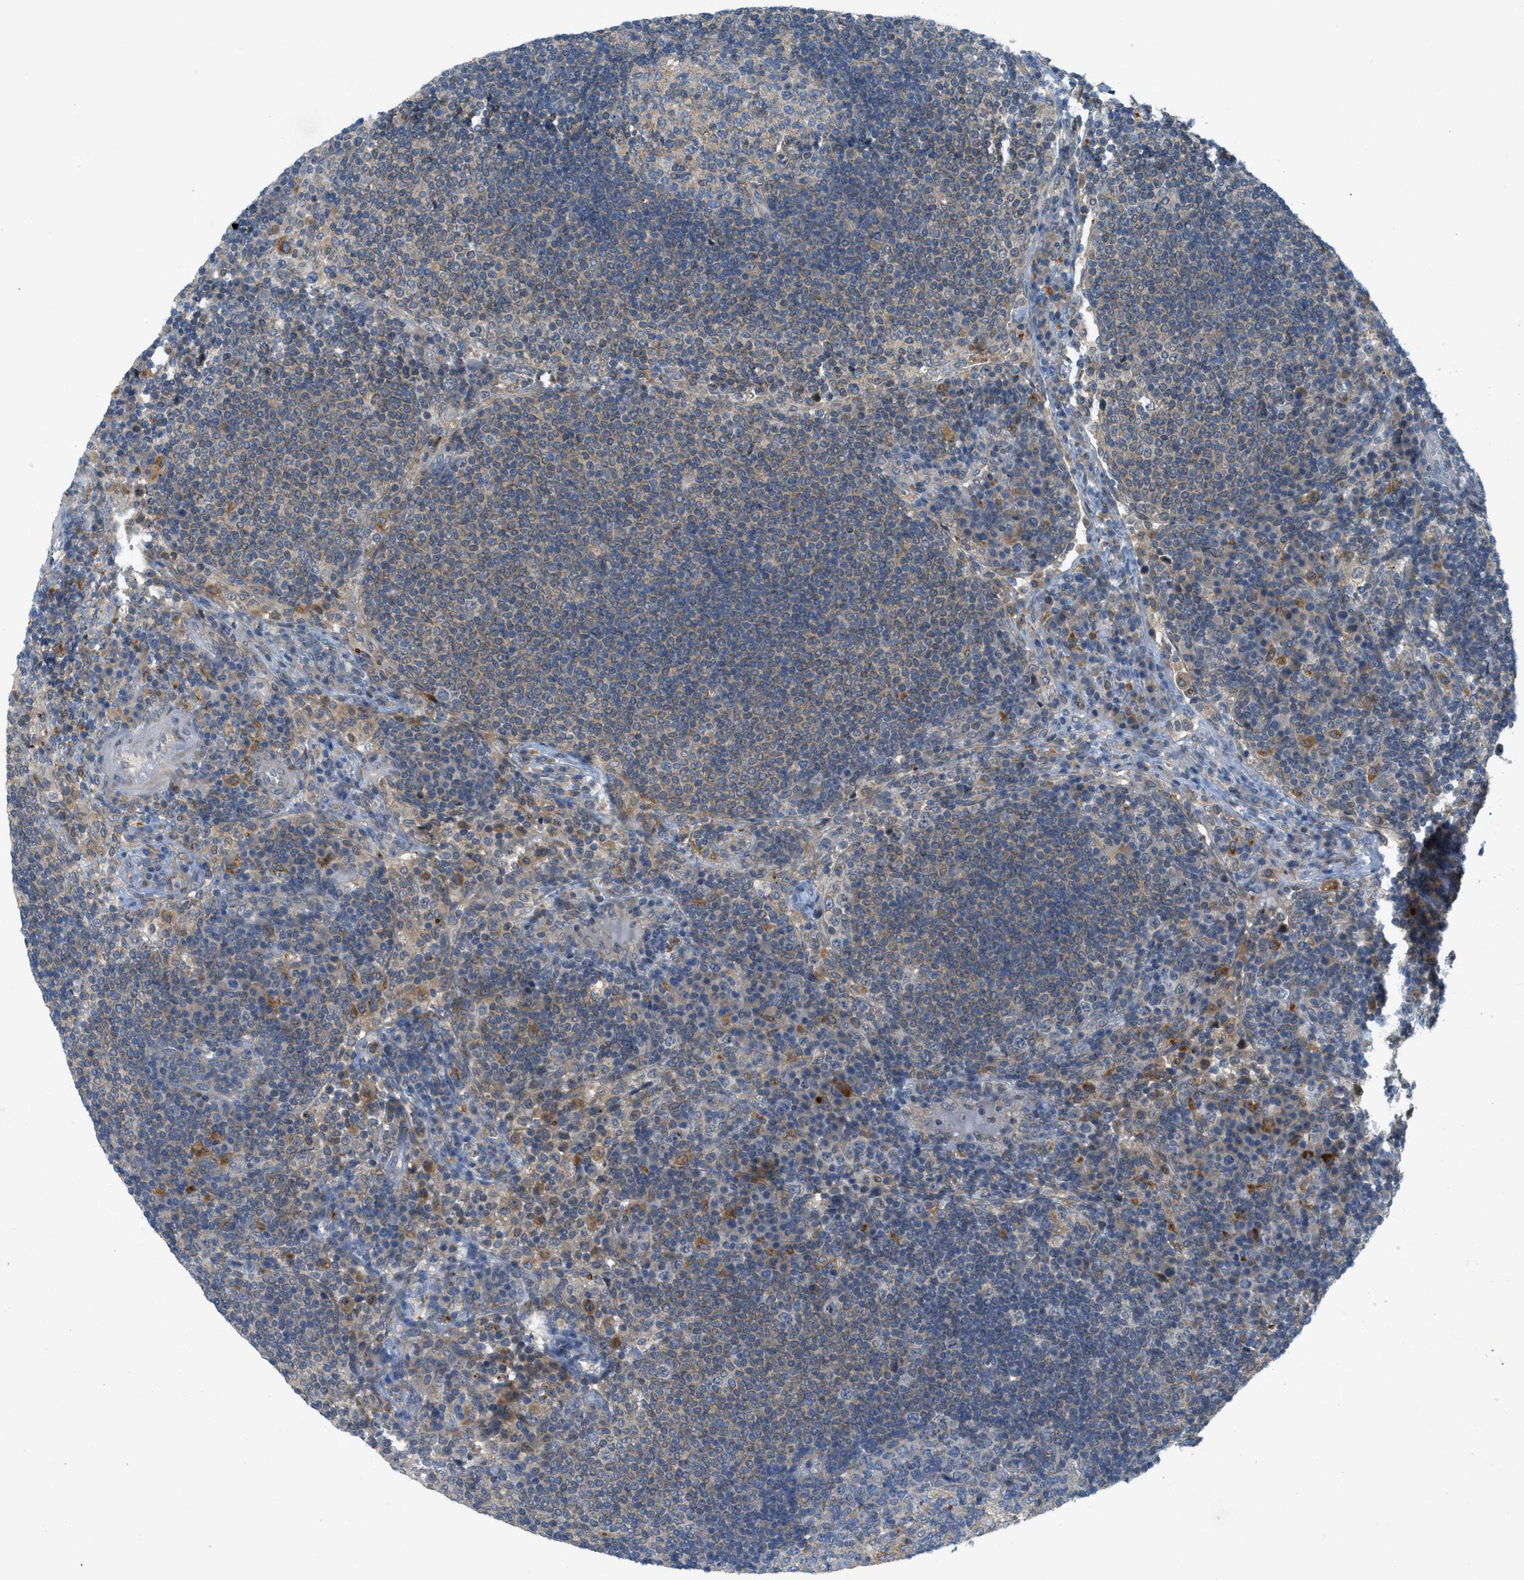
{"staining": {"intensity": "weak", "quantity": "<25%", "location": "cytoplasmic/membranous"}, "tissue": "lymph node", "cell_type": "Germinal center cells", "image_type": "normal", "snomed": [{"axis": "morphology", "description": "Normal tissue, NOS"}, {"axis": "topography", "description": "Lymph node"}], "caption": "This micrograph is of benign lymph node stained with immunohistochemistry (IHC) to label a protein in brown with the nuclei are counter-stained blue. There is no positivity in germinal center cells.", "gene": "SIGMAR1", "patient": {"sex": "female", "age": 53}}